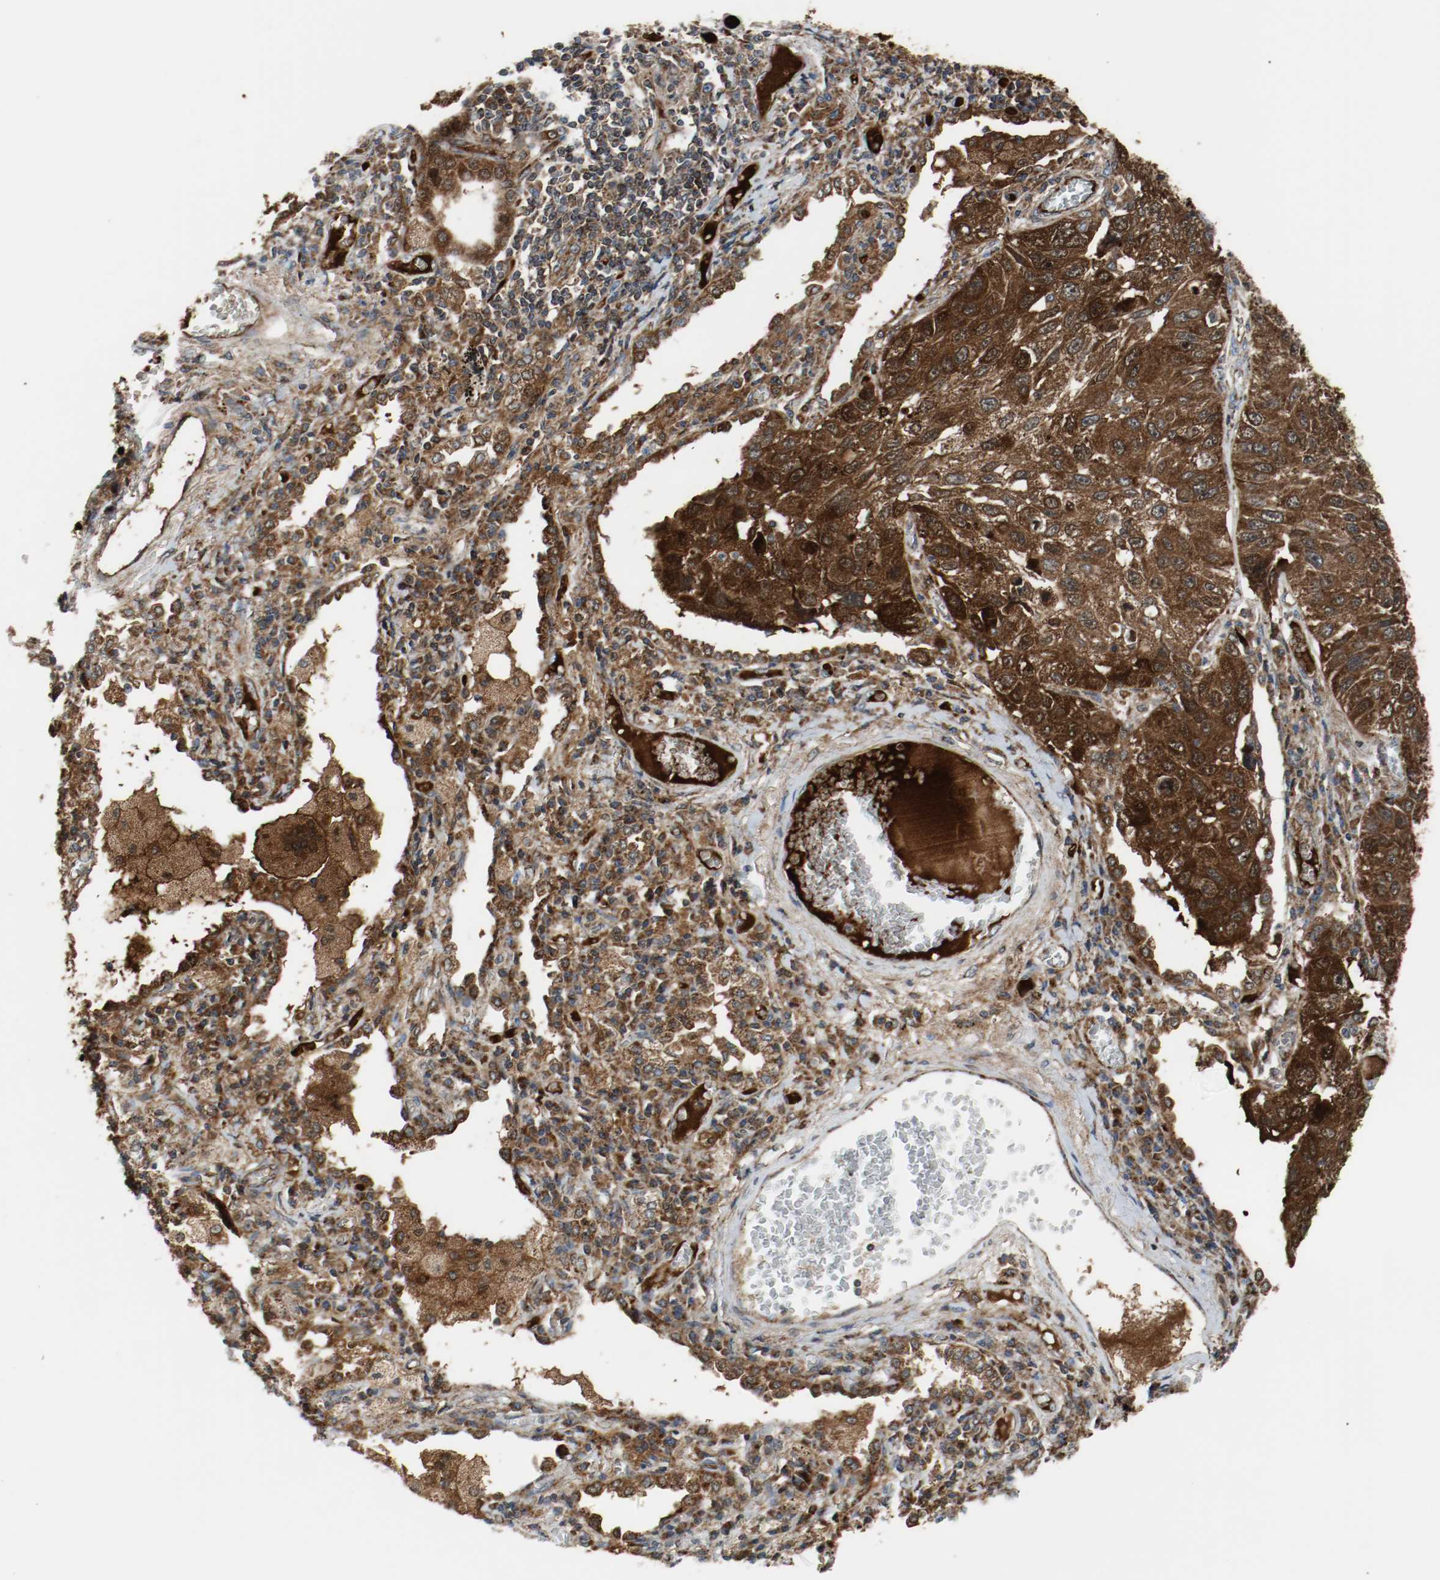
{"staining": {"intensity": "strong", "quantity": ">75%", "location": "cytoplasmic/membranous,nuclear"}, "tissue": "lung cancer", "cell_type": "Tumor cells", "image_type": "cancer", "snomed": [{"axis": "morphology", "description": "Squamous cell carcinoma, NOS"}, {"axis": "topography", "description": "Lung"}], "caption": "Human lung cancer (squamous cell carcinoma) stained with a protein marker shows strong staining in tumor cells.", "gene": "TXNRD1", "patient": {"sex": "male", "age": 71}}